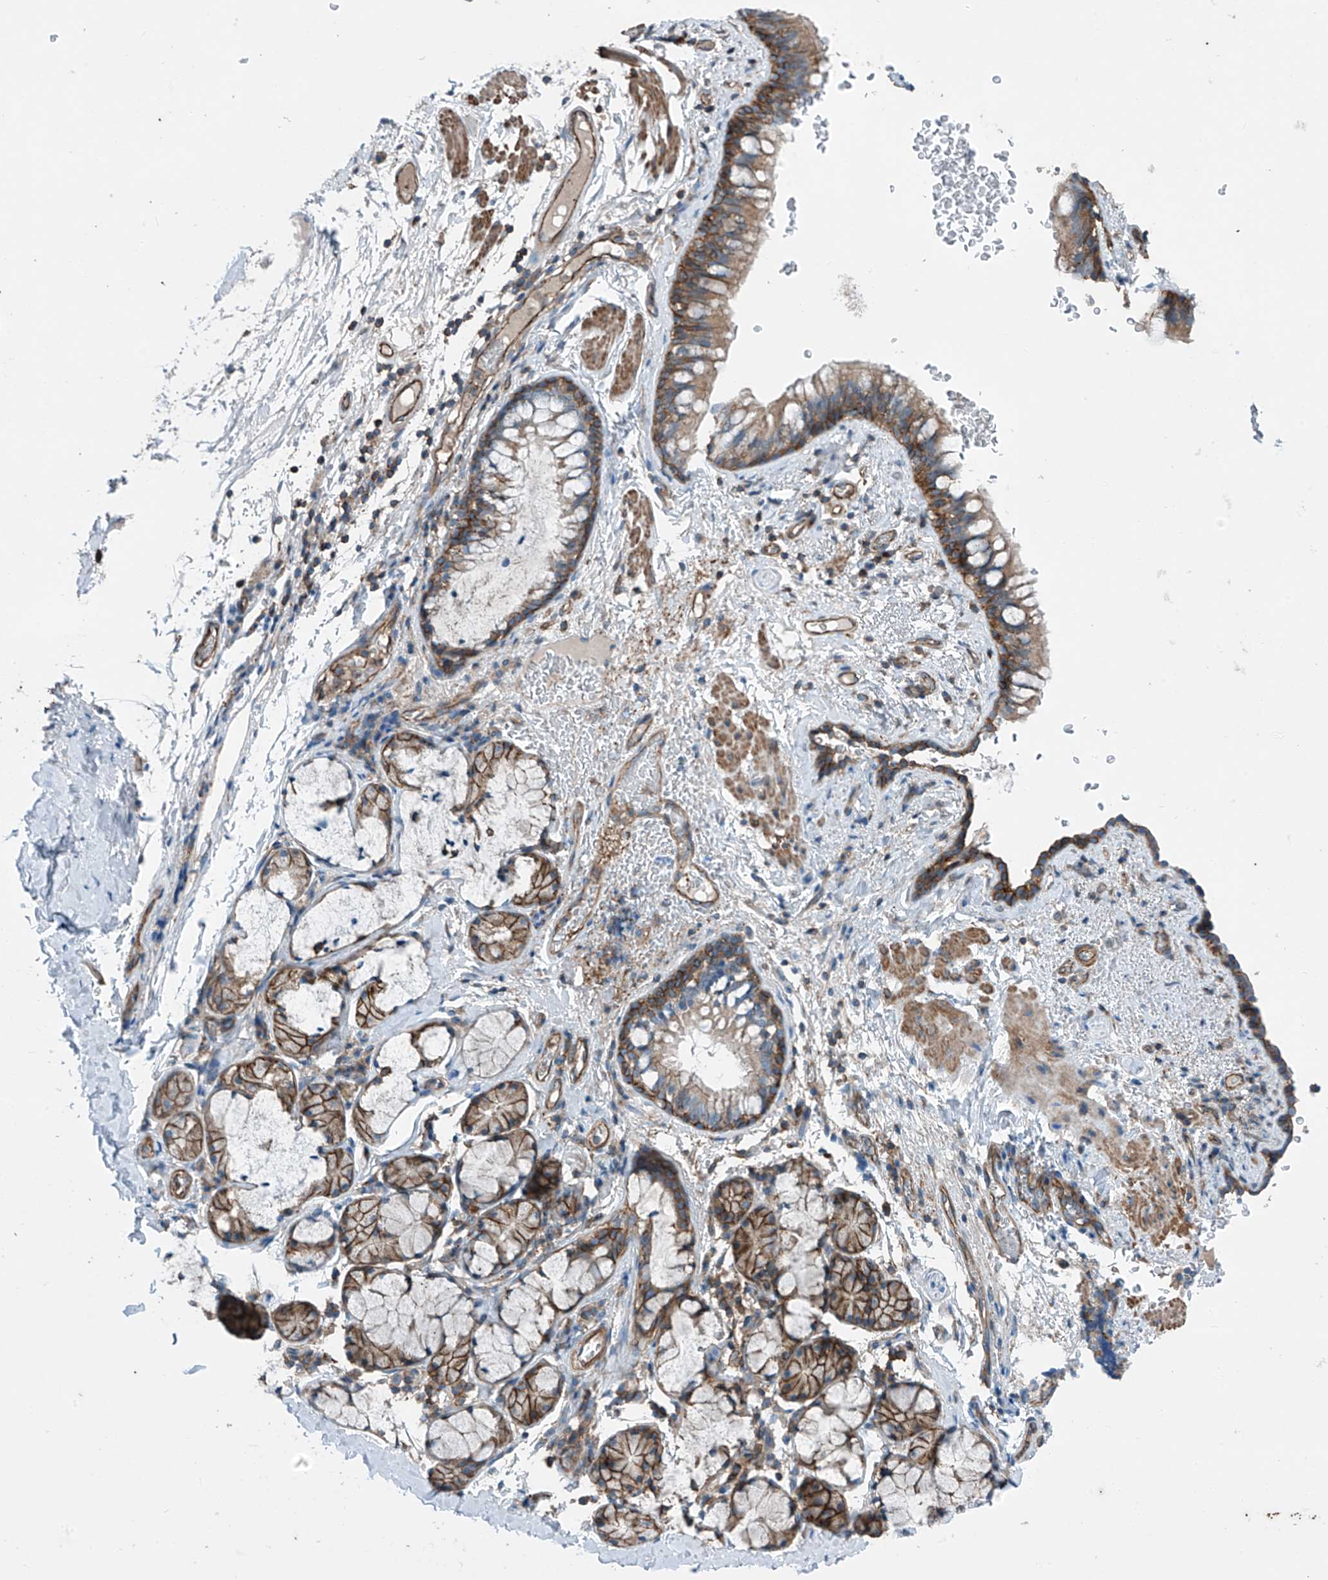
{"staining": {"intensity": "moderate", "quantity": ">75%", "location": "cytoplasmic/membranous"}, "tissue": "bronchus", "cell_type": "Respiratory epithelial cells", "image_type": "normal", "snomed": [{"axis": "morphology", "description": "Normal tissue, NOS"}, {"axis": "topography", "description": "Cartilage tissue"}, {"axis": "topography", "description": "Bronchus"}], "caption": "High-magnification brightfield microscopy of unremarkable bronchus stained with DAB (3,3'-diaminobenzidine) (brown) and counterstained with hematoxylin (blue). respiratory epithelial cells exhibit moderate cytoplasmic/membranous expression is identified in about>75% of cells.", "gene": "SLC1A5", "patient": {"sex": "female", "age": 36}}